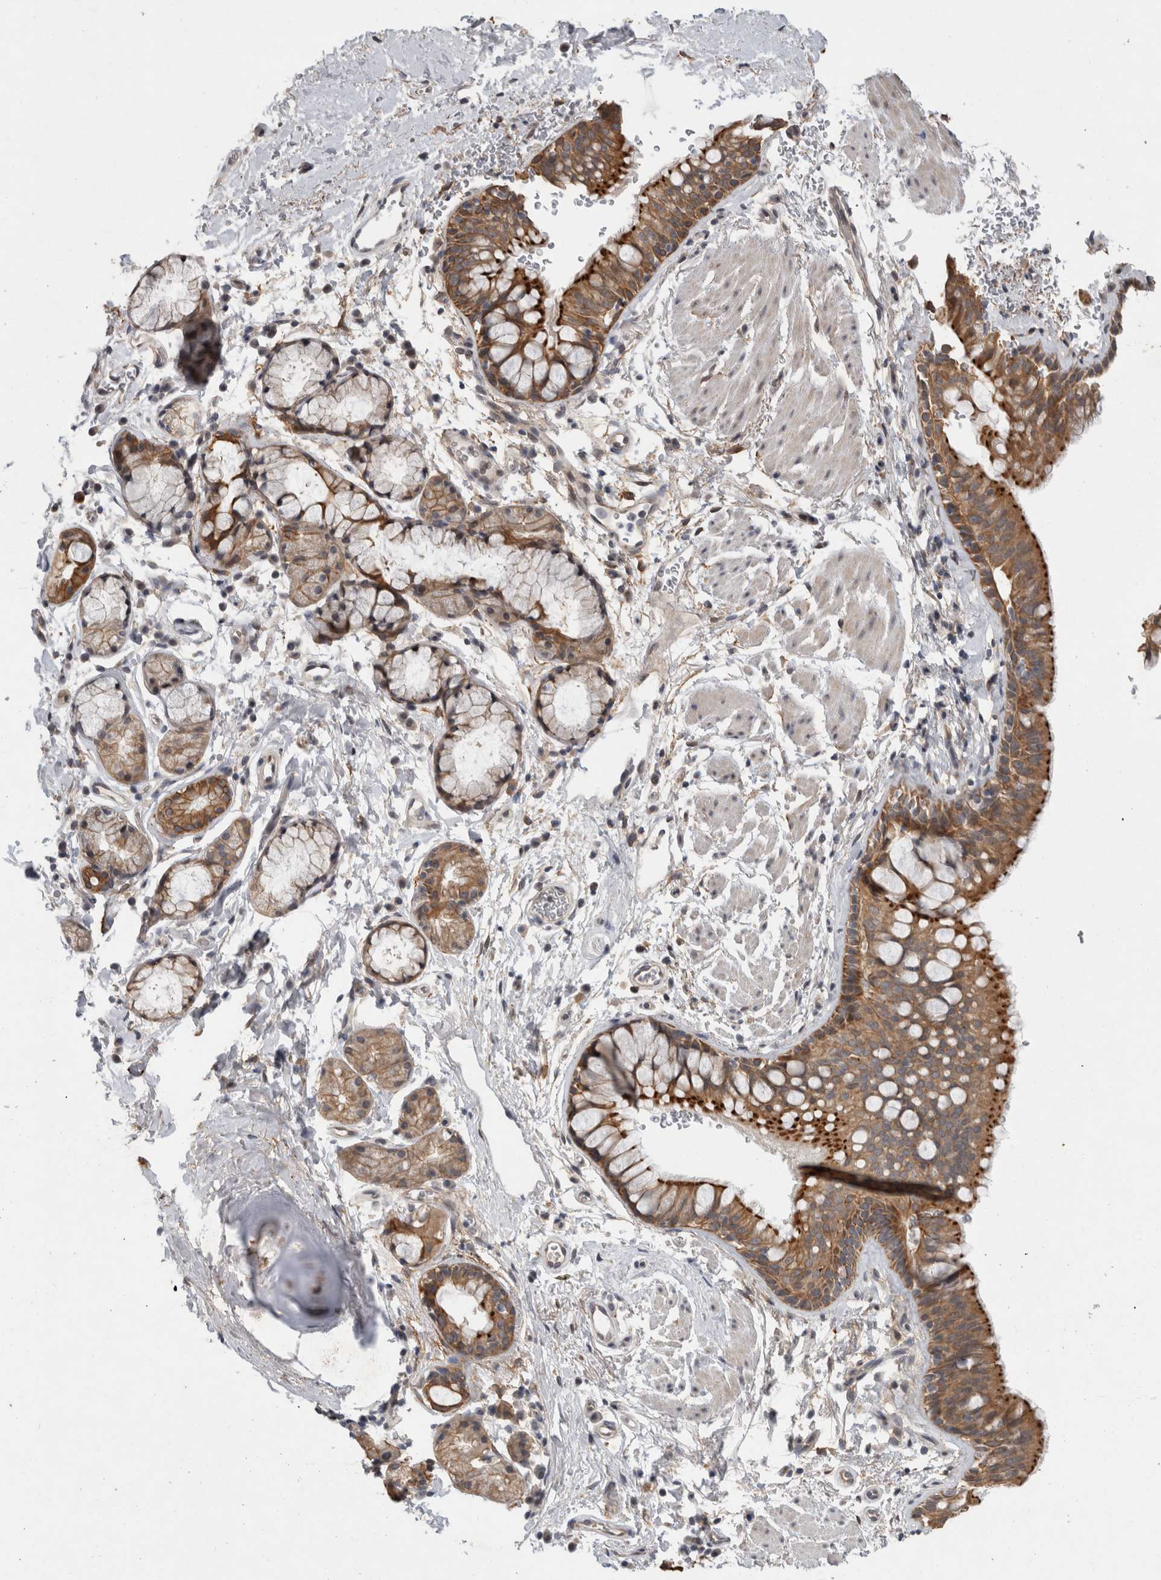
{"staining": {"intensity": "strong", "quantity": ">75%", "location": "cytoplasmic/membranous"}, "tissue": "bronchus", "cell_type": "Respiratory epithelial cells", "image_type": "normal", "snomed": [{"axis": "morphology", "description": "Normal tissue, NOS"}, {"axis": "topography", "description": "Cartilage tissue"}, {"axis": "topography", "description": "Bronchus"}], "caption": "Immunohistochemical staining of normal bronchus demonstrates >75% levels of strong cytoplasmic/membranous protein expression in about >75% of respiratory epithelial cells. Nuclei are stained in blue.", "gene": "RHPN1", "patient": {"sex": "female", "age": 53}}